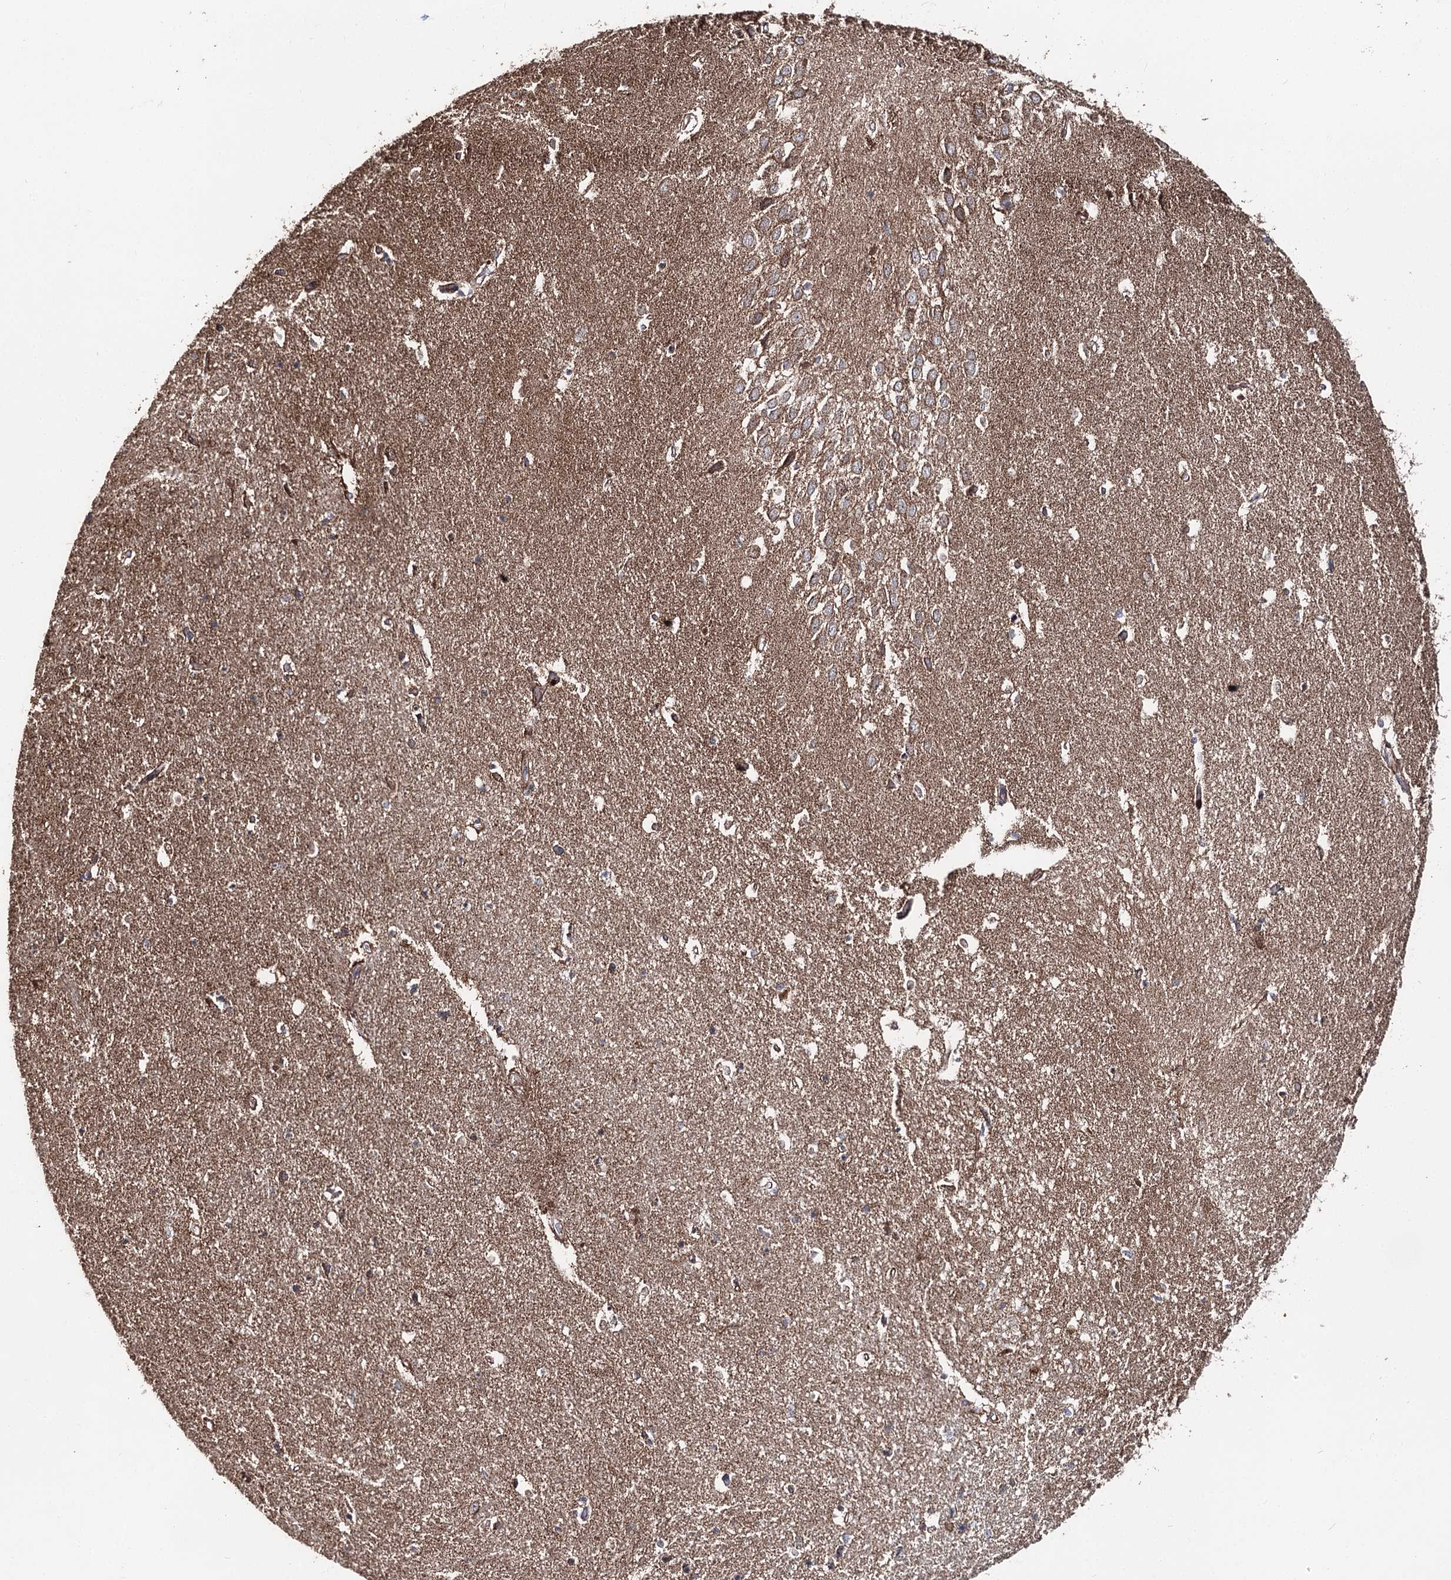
{"staining": {"intensity": "moderate", "quantity": "<25%", "location": "cytoplasmic/membranous"}, "tissue": "hippocampus", "cell_type": "Glial cells", "image_type": "normal", "snomed": [{"axis": "morphology", "description": "Normal tissue, NOS"}, {"axis": "topography", "description": "Hippocampus"}], "caption": "Immunohistochemical staining of benign hippocampus reveals <25% levels of moderate cytoplasmic/membranous protein positivity in approximately <25% of glial cells.", "gene": "MINDY3", "patient": {"sex": "female", "age": 64}}